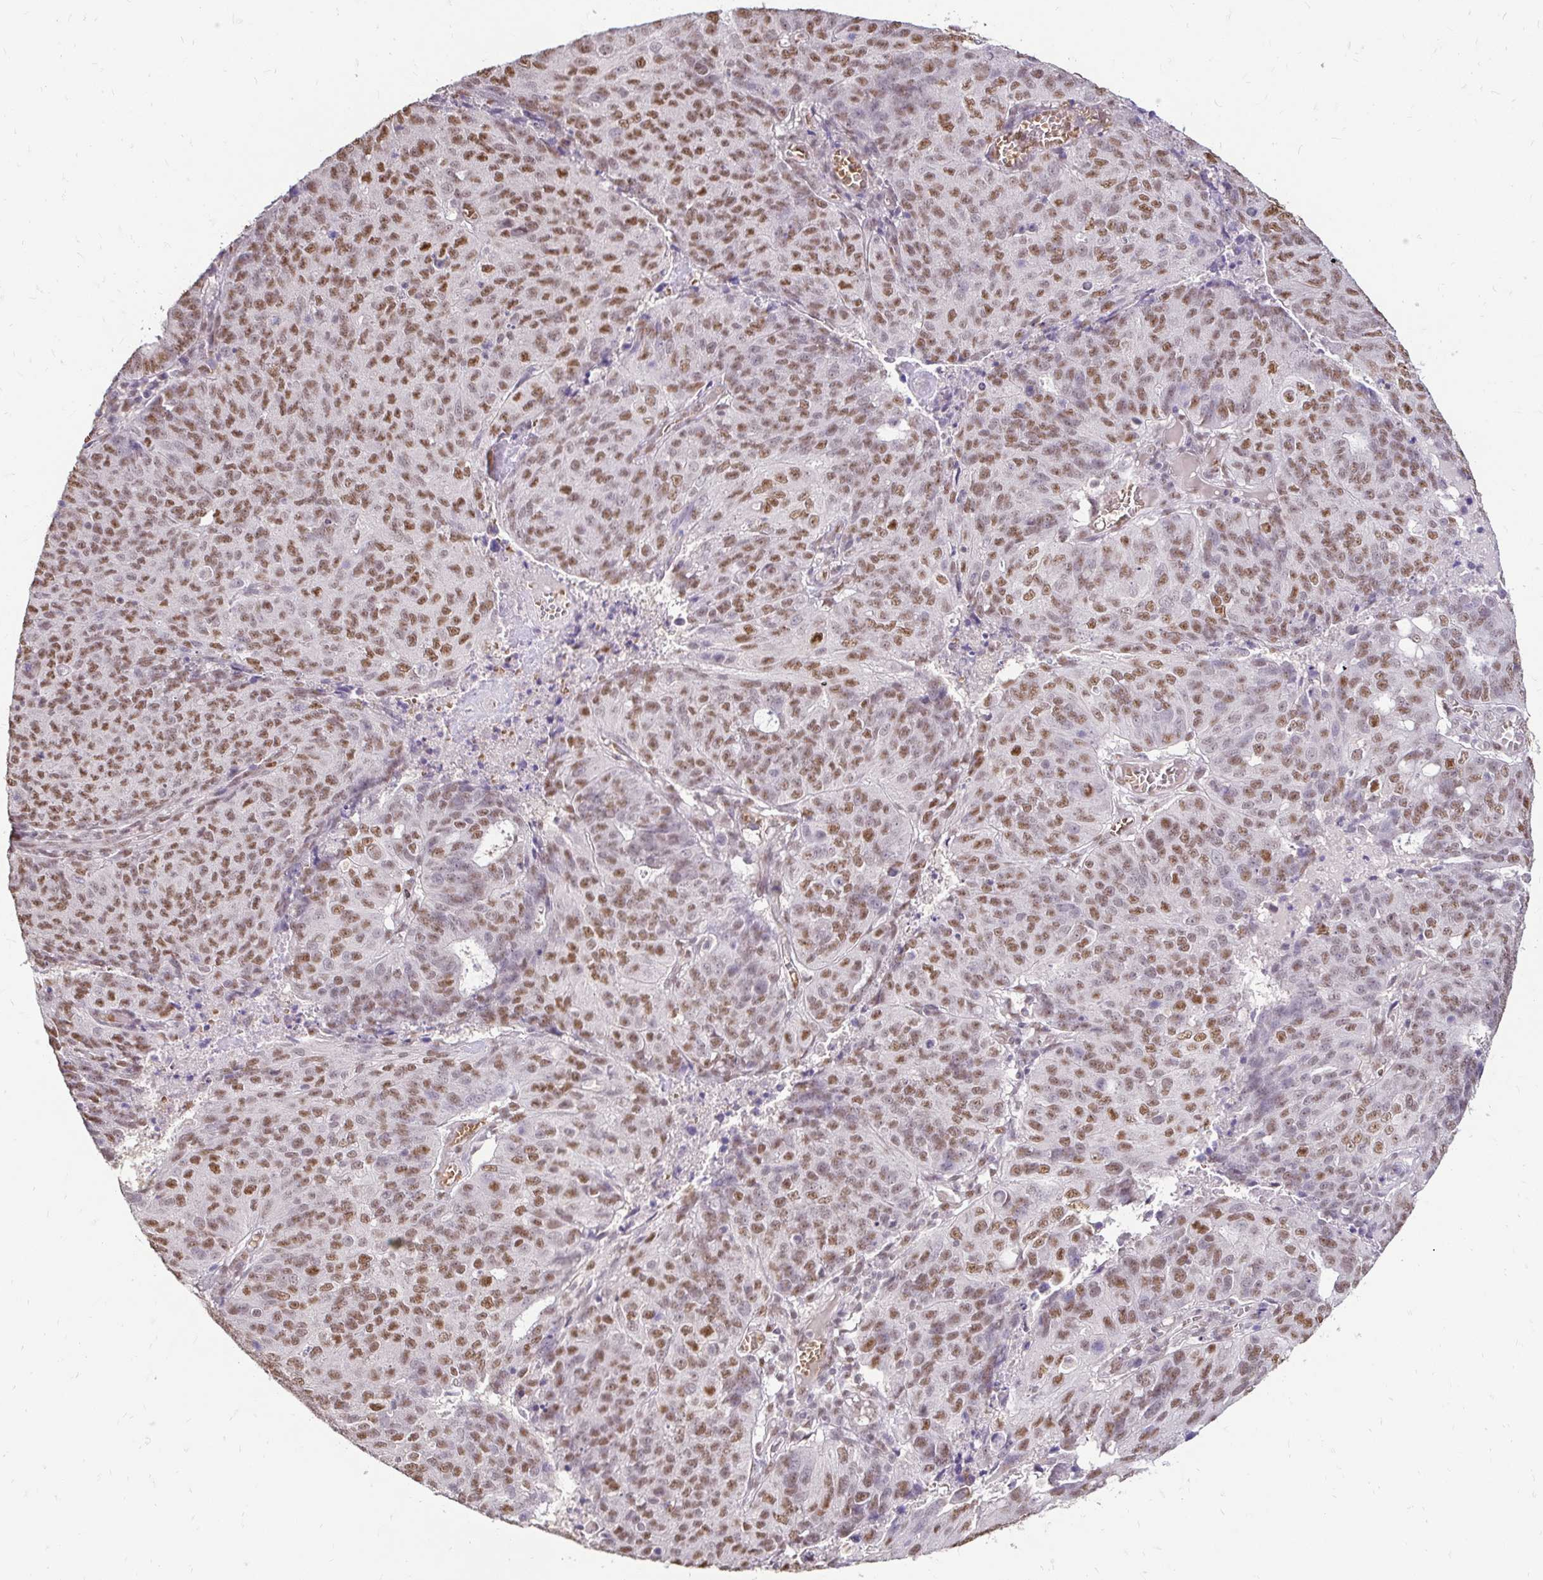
{"staining": {"intensity": "moderate", "quantity": ">75%", "location": "nuclear"}, "tissue": "endometrial cancer", "cell_type": "Tumor cells", "image_type": "cancer", "snomed": [{"axis": "morphology", "description": "Adenocarcinoma, NOS"}, {"axis": "topography", "description": "Endometrium"}], "caption": "The immunohistochemical stain shows moderate nuclear staining in tumor cells of adenocarcinoma (endometrial) tissue.", "gene": "RIMS4", "patient": {"sex": "female", "age": 82}}